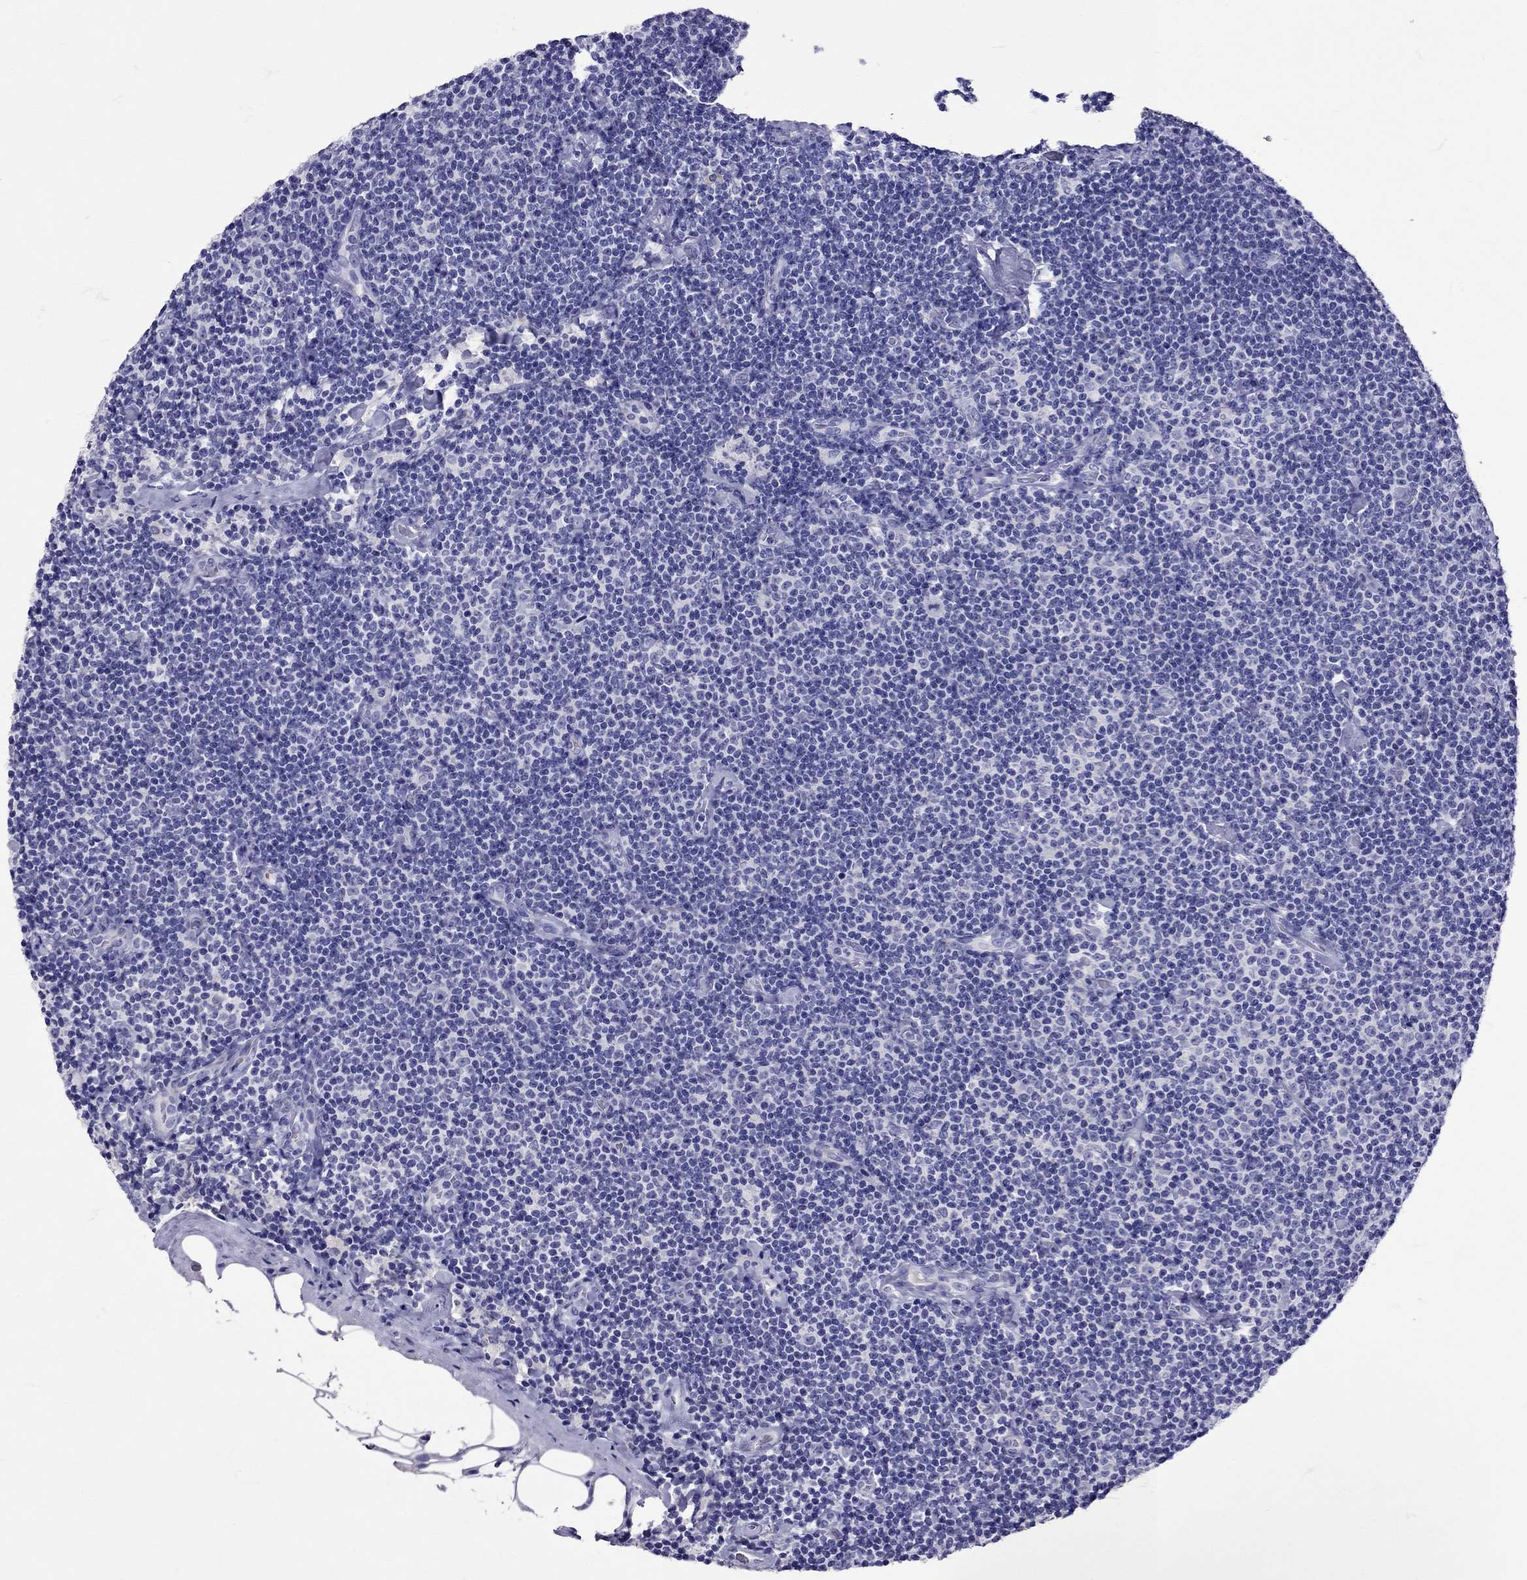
{"staining": {"intensity": "negative", "quantity": "none", "location": "none"}, "tissue": "lymphoma", "cell_type": "Tumor cells", "image_type": "cancer", "snomed": [{"axis": "morphology", "description": "Malignant lymphoma, non-Hodgkin's type, Low grade"}, {"axis": "topography", "description": "Lymph node"}], "caption": "This is a photomicrograph of immunohistochemistry (IHC) staining of malignant lymphoma, non-Hodgkin's type (low-grade), which shows no positivity in tumor cells.", "gene": "TBR1", "patient": {"sex": "male", "age": 81}}